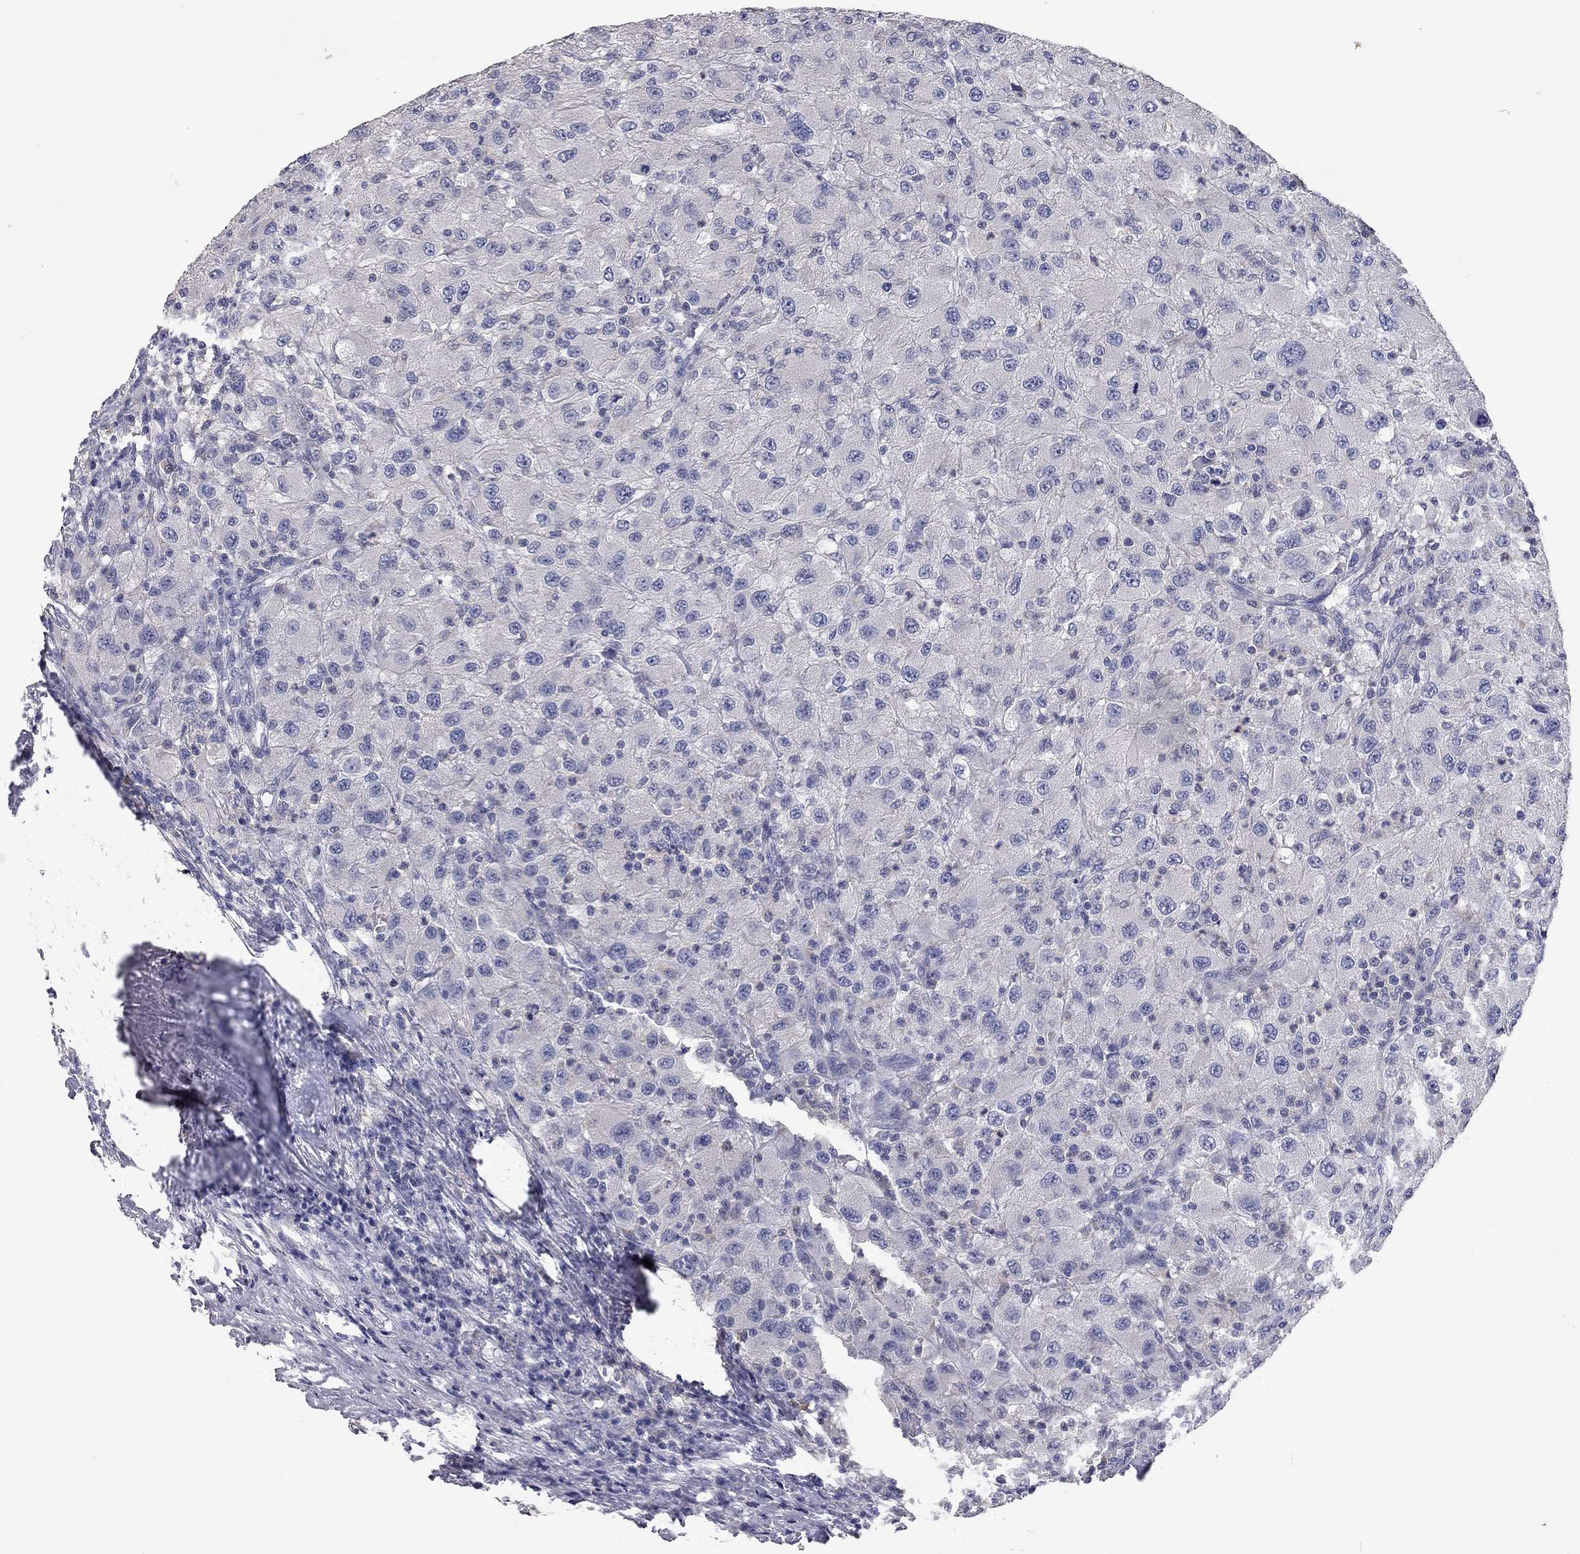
{"staining": {"intensity": "negative", "quantity": "none", "location": "none"}, "tissue": "renal cancer", "cell_type": "Tumor cells", "image_type": "cancer", "snomed": [{"axis": "morphology", "description": "Adenocarcinoma, NOS"}, {"axis": "topography", "description": "Kidney"}], "caption": "The micrograph displays no staining of tumor cells in renal cancer (adenocarcinoma).", "gene": "XAGE2", "patient": {"sex": "female", "age": 67}}